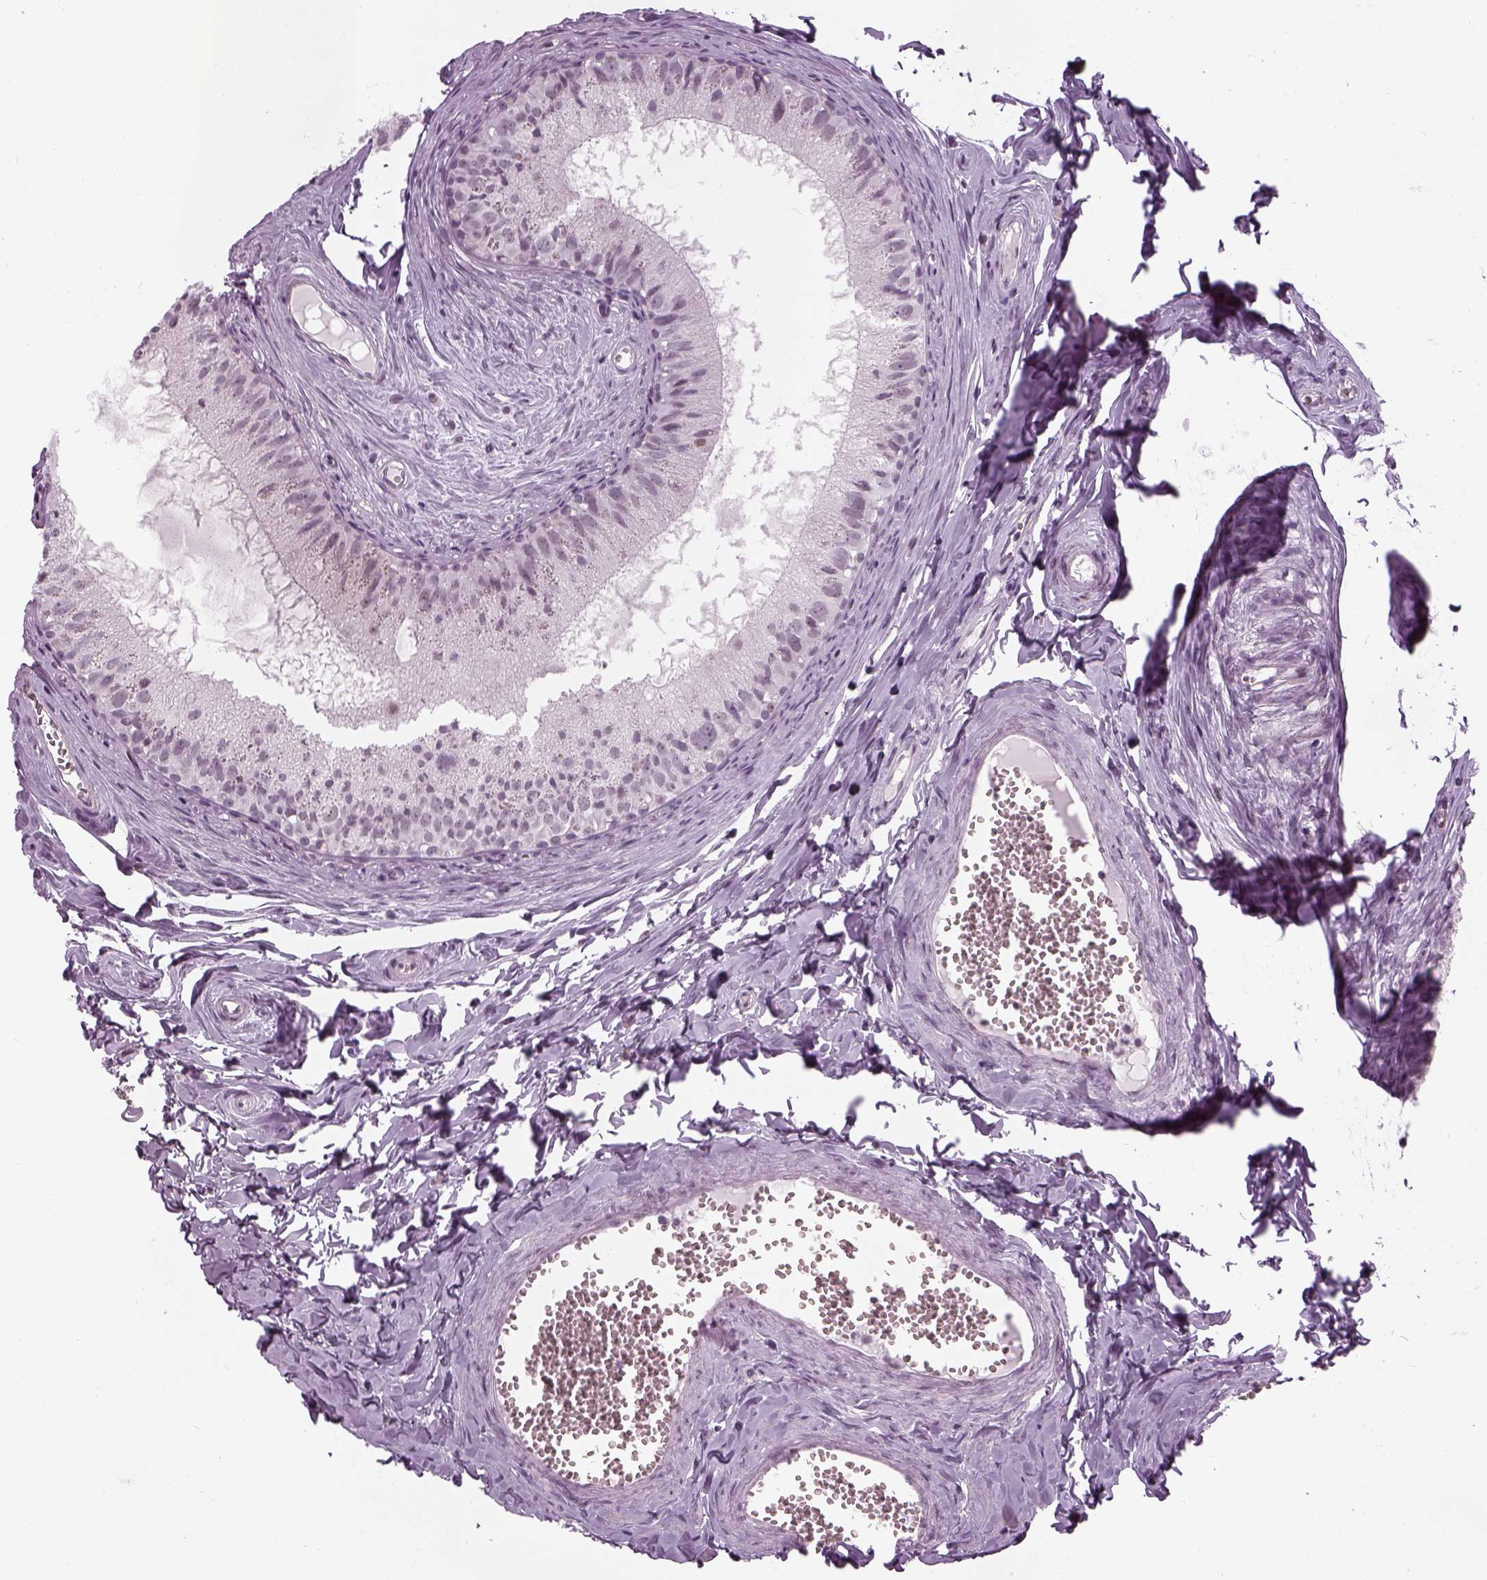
{"staining": {"intensity": "negative", "quantity": "none", "location": "none"}, "tissue": "epididymis", "cell_type": "Glandular cells", "image_type": "normal", "snomed": [{"axis": "morphology", "description": "Normal tissue, NOS"}, {"axis": "topography", "description": "Epididymis"}], "caption": "This is a image of immunohistochemistry staining of normal epididymis, which shows no staining in glandular cells.", "gene": "KCNG2", "patient": {"sex": "male", "age": 45}}